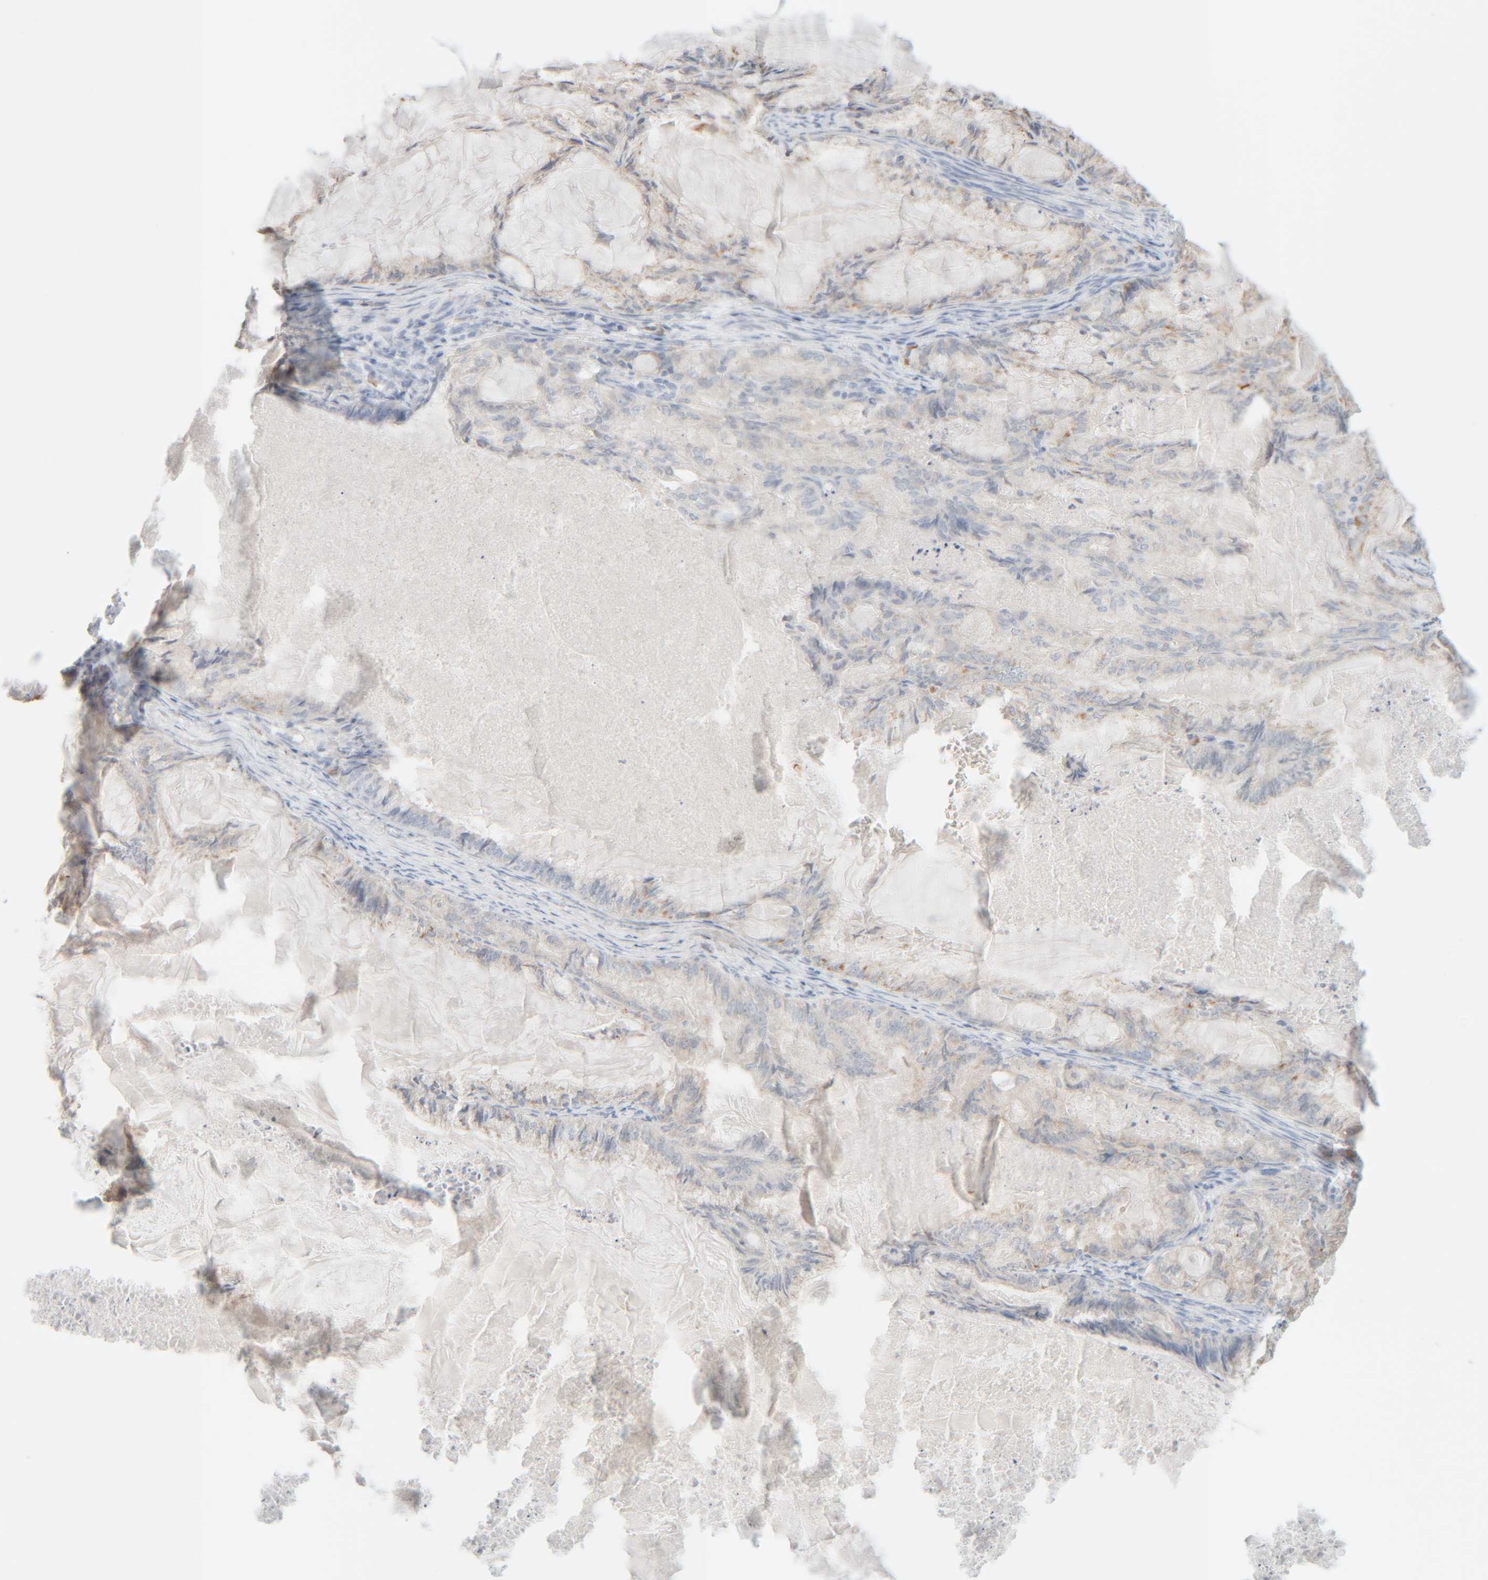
{"staining": {"intensity": "negative", "quantity": "none", "location": "none"}, "tissue": "endometrial cancer", "cell_type": "Tumor cells", "image_type": "cancer", "snomed": [{"axis": "morphology", "description": "Adenocarcinoma, NOS"}, {"axis": "topography", "description": "Endometrium"}], "caption": "Micrograph shows no significant protein positivity in tumor cells of endometrial cancer. Nuclei are stained in blue.", "gene": "RIDA", "patient": {"sex": "female", "age": 86}}